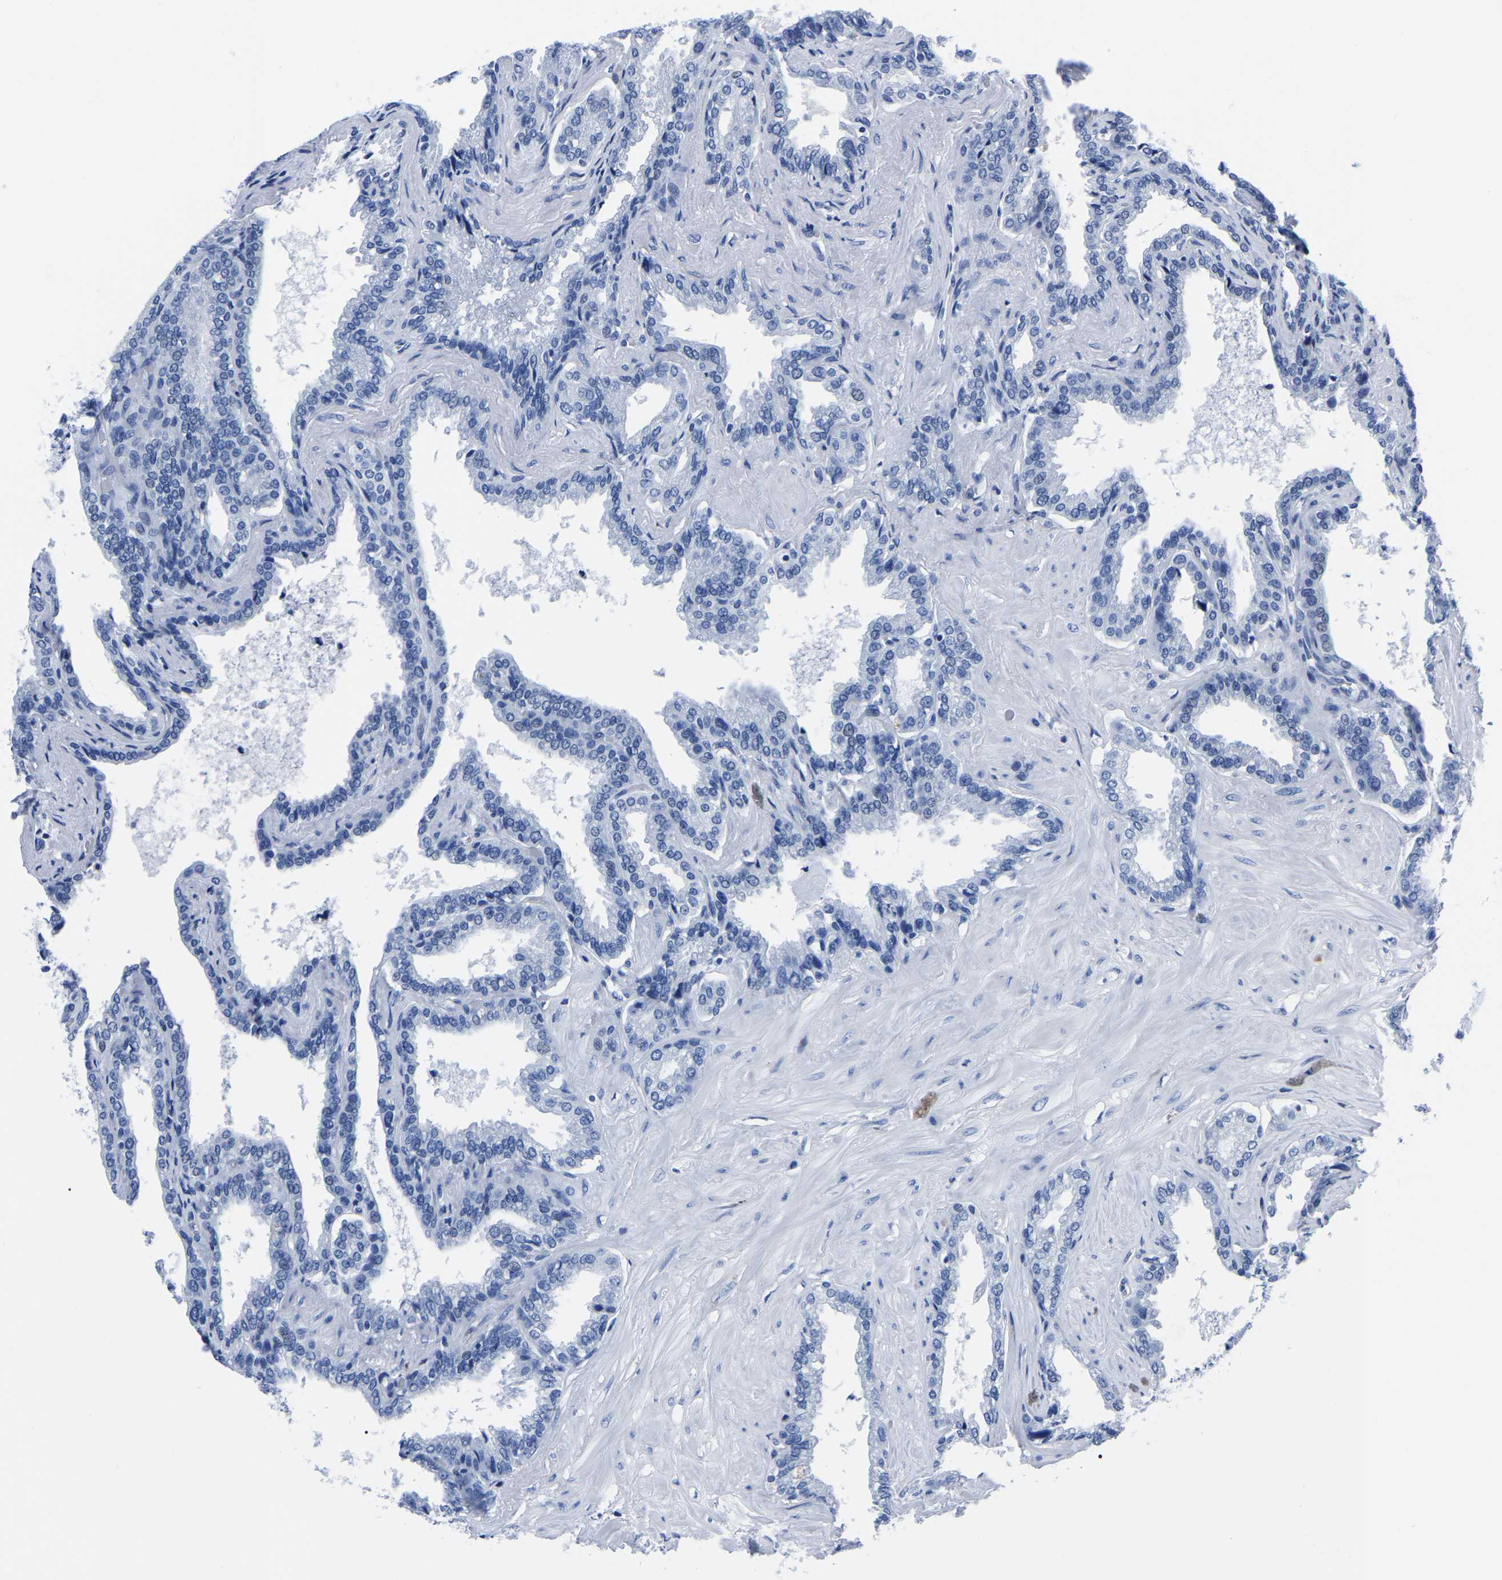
{"staining": {"intensity": "negative", "quantity": "none", "location": "none"}, "tissue": "seminal vesicle", "cell_type": "Glandular cells", "image_type": "normal", "snomed": [{"axis": "morphology", "description": "Normal tissue, NOS"}, {"axis": "topography", "description": "Seminal veicle"}], "caption": "A histopathology image of seminal vesicle stained for a protein exhibits no brown staining in glandular cells.", "gene": "IMPG2", "patient": {"sex": "male", "age": 46}}